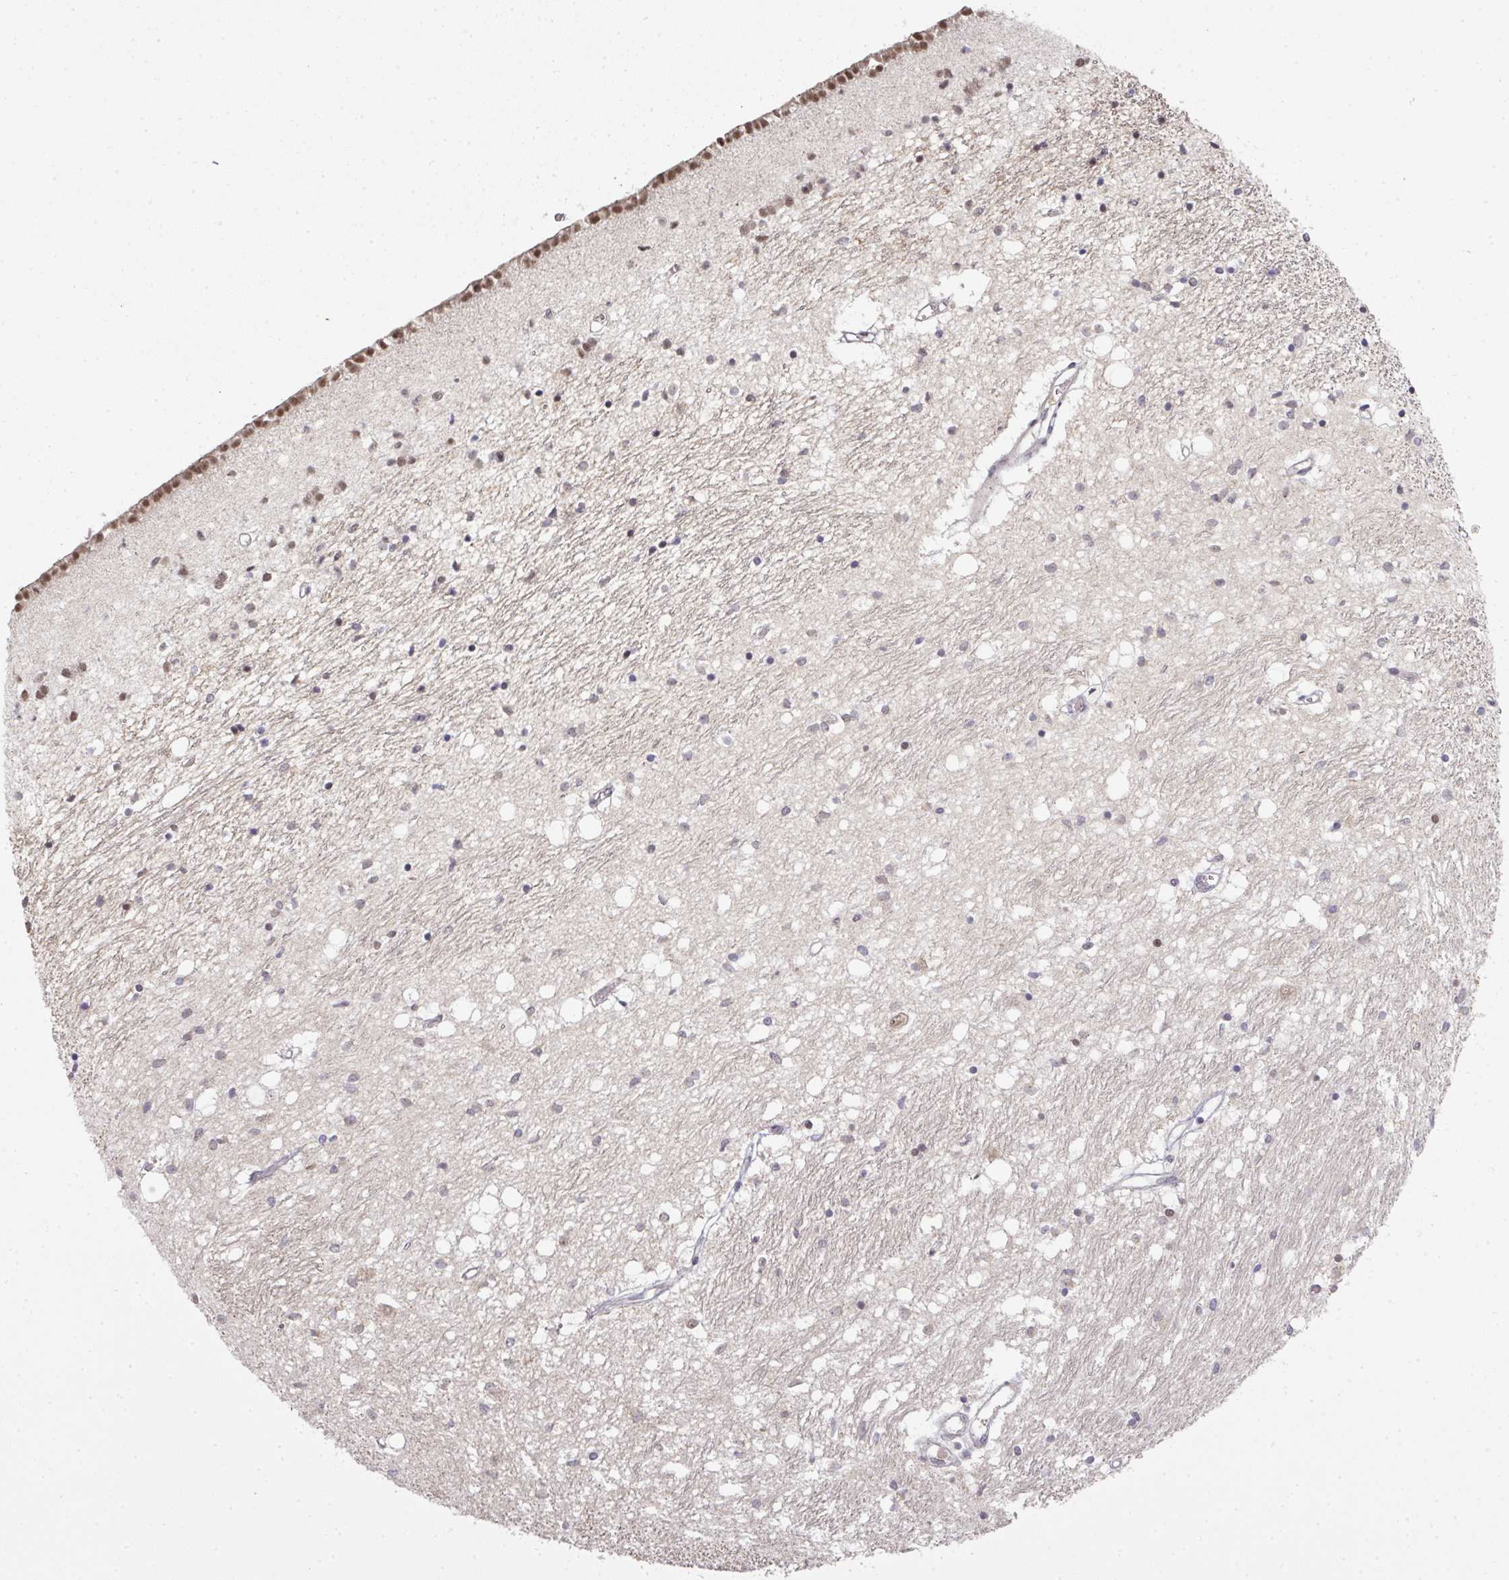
{"staining": {"intensity": "negative", "quantity": "none", "location": "none"}, "tissue": "caudate", "cell_type": "Glial cells", "image_type": "normal", "snomed": [{"axis": "morphology", "description": "Normal tissue, NOS"}, {"axis": "topography", "description": "Lateral ventricle wall"}], "caption": "Image shows no significant protein positivity in glial cells of benign caudate. (Stains: DAB immunohistochemistry with hematoxylin counter stain, Microscopy: brightfield microscopy at high magnification).", "gene": "GTF2H3", "patient": {"sex": "male", "age": 70}}